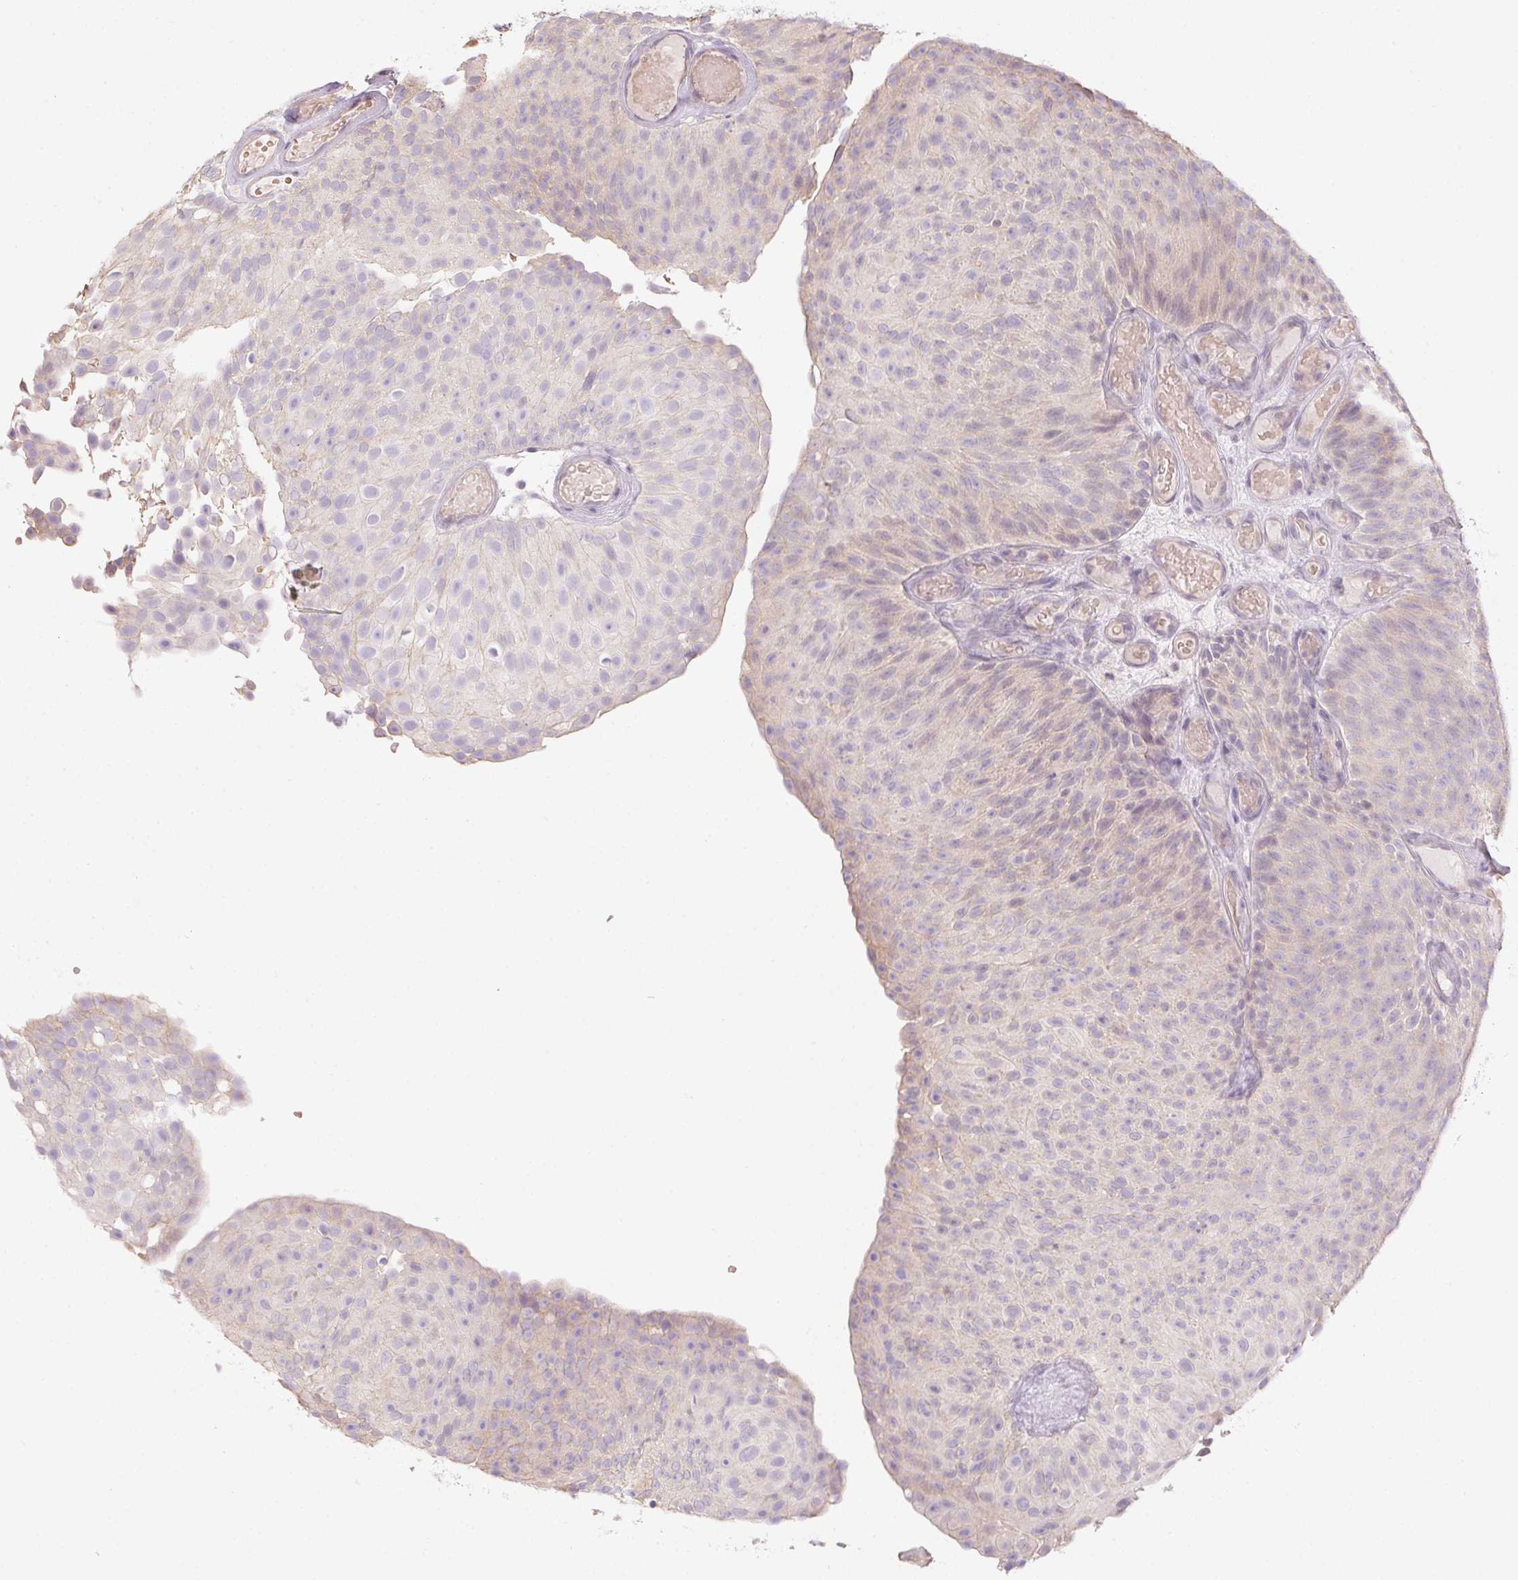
{"staining": {"intensity": "negative", "quantity": "none", "location": "none"}, "tissue": "urothelial cancer", "cell_type": "Tumor cells", "image_type": "cancer", "snomed": [{"axis": "morphology", "description": "Urothelial carcinoma, Low grade"}, {"axis": "topography", "description": "Urinary bladder"}], "caption": "Photomicrograph shows no protein positivity in tumor cells of low-grade urothelial carcinoma tissue. (Brightfield microscopy of DAB (3,3'-diaminobenzidine) immunohistochemistry (IHC) at high magnification).", "gene": "CTCFL", "patient": {"sex": "male", "age": 78}}